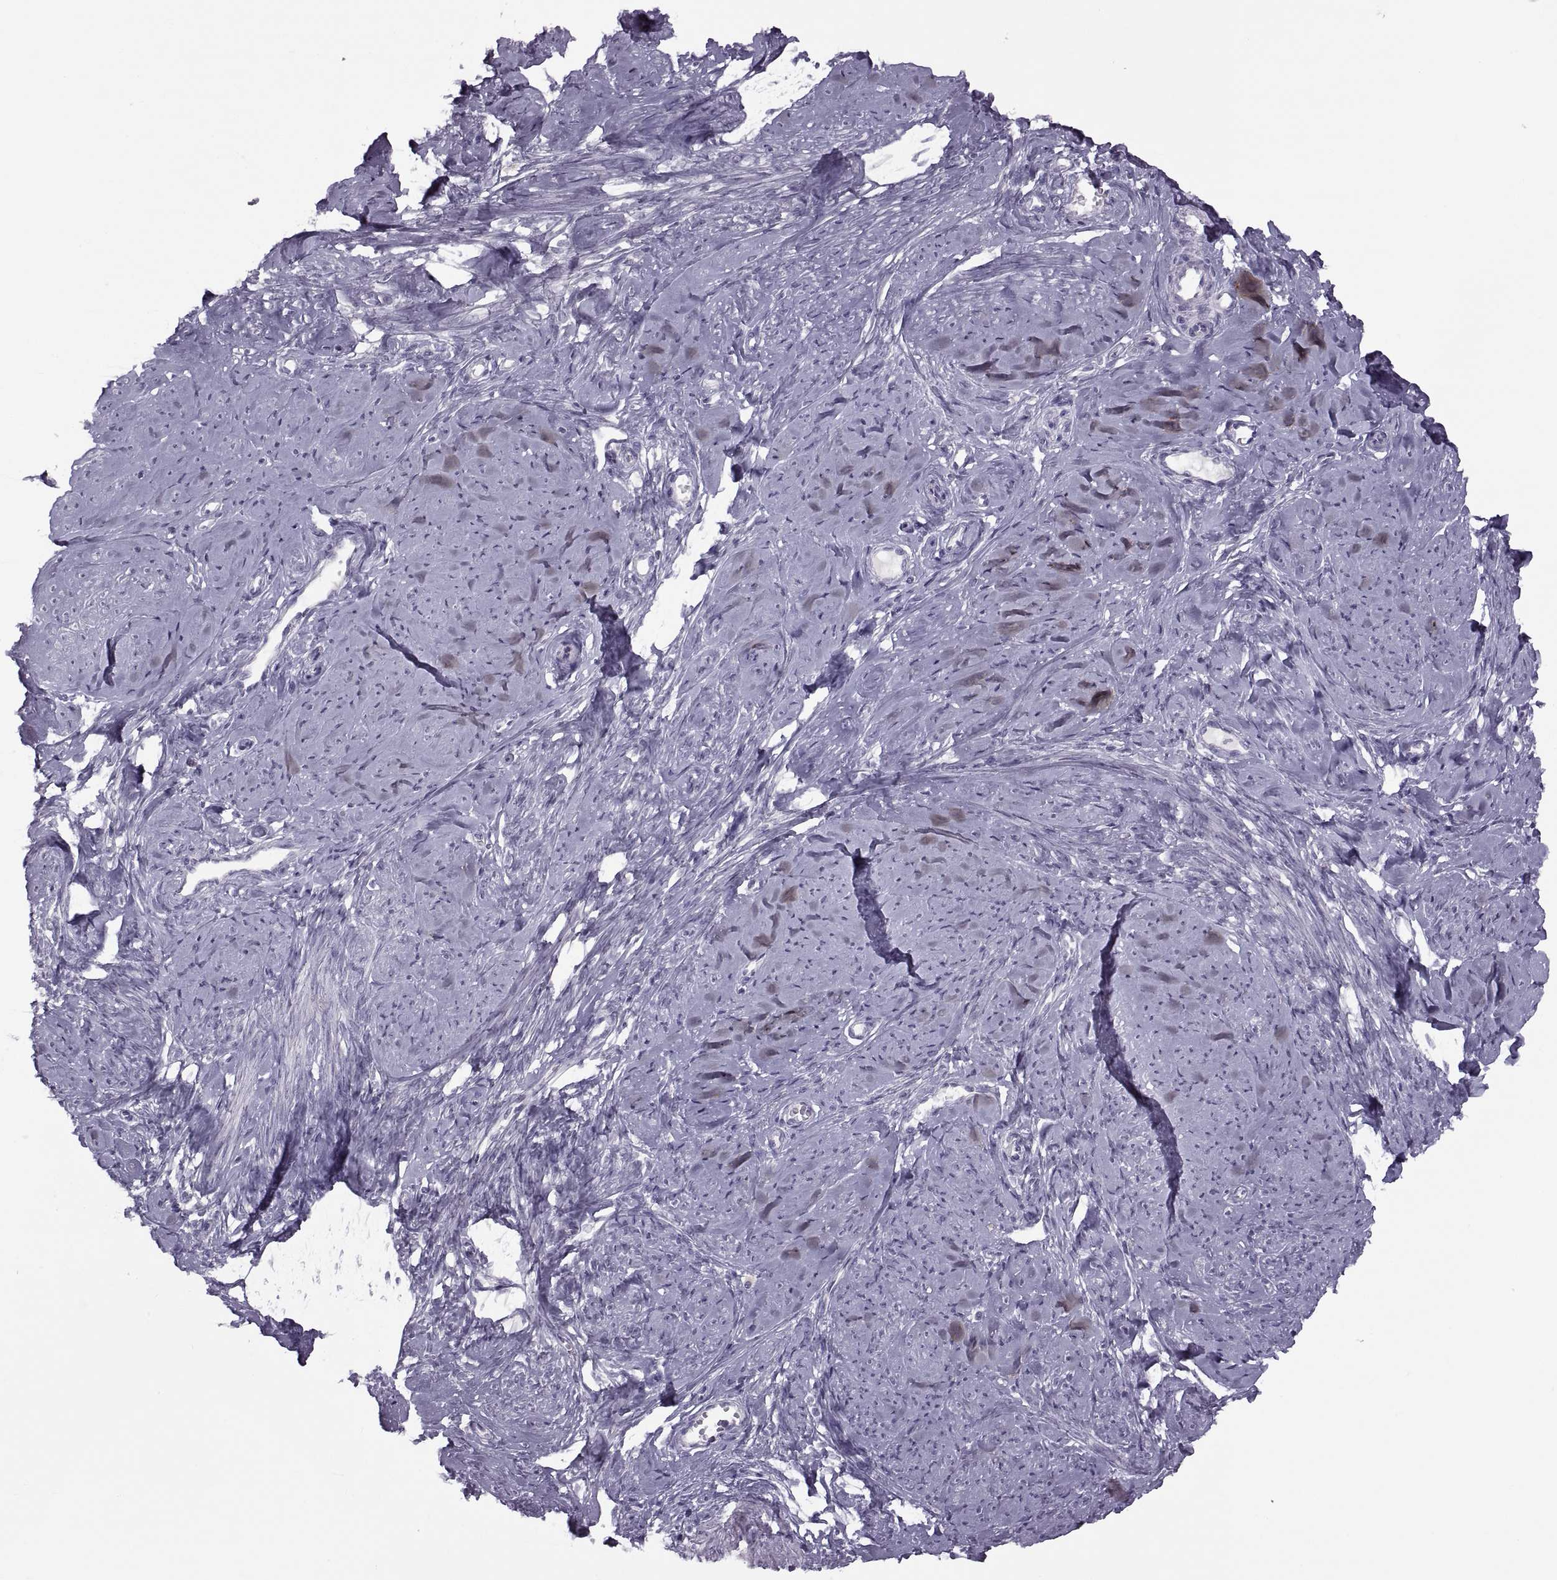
{"staining": {"intensity": "negative", "quantity": "none", "location": "none"}, "tissue": "smooth muscle", "cell_type": "Smooth muscle cells", "image_type": "normal", "snomed": [{"axis": "morphology", "description": "Normal tissue, NOS"}, {"axis": "topography", "description": "Smooth muscle"}], "caption": "This is a photomicrograph of IHC staining of unremarkable smooth muscle, which shows no staining in smooth muscle cells.", "gene": "H2AP", "patient": {"sex": "female", "age": 48}}